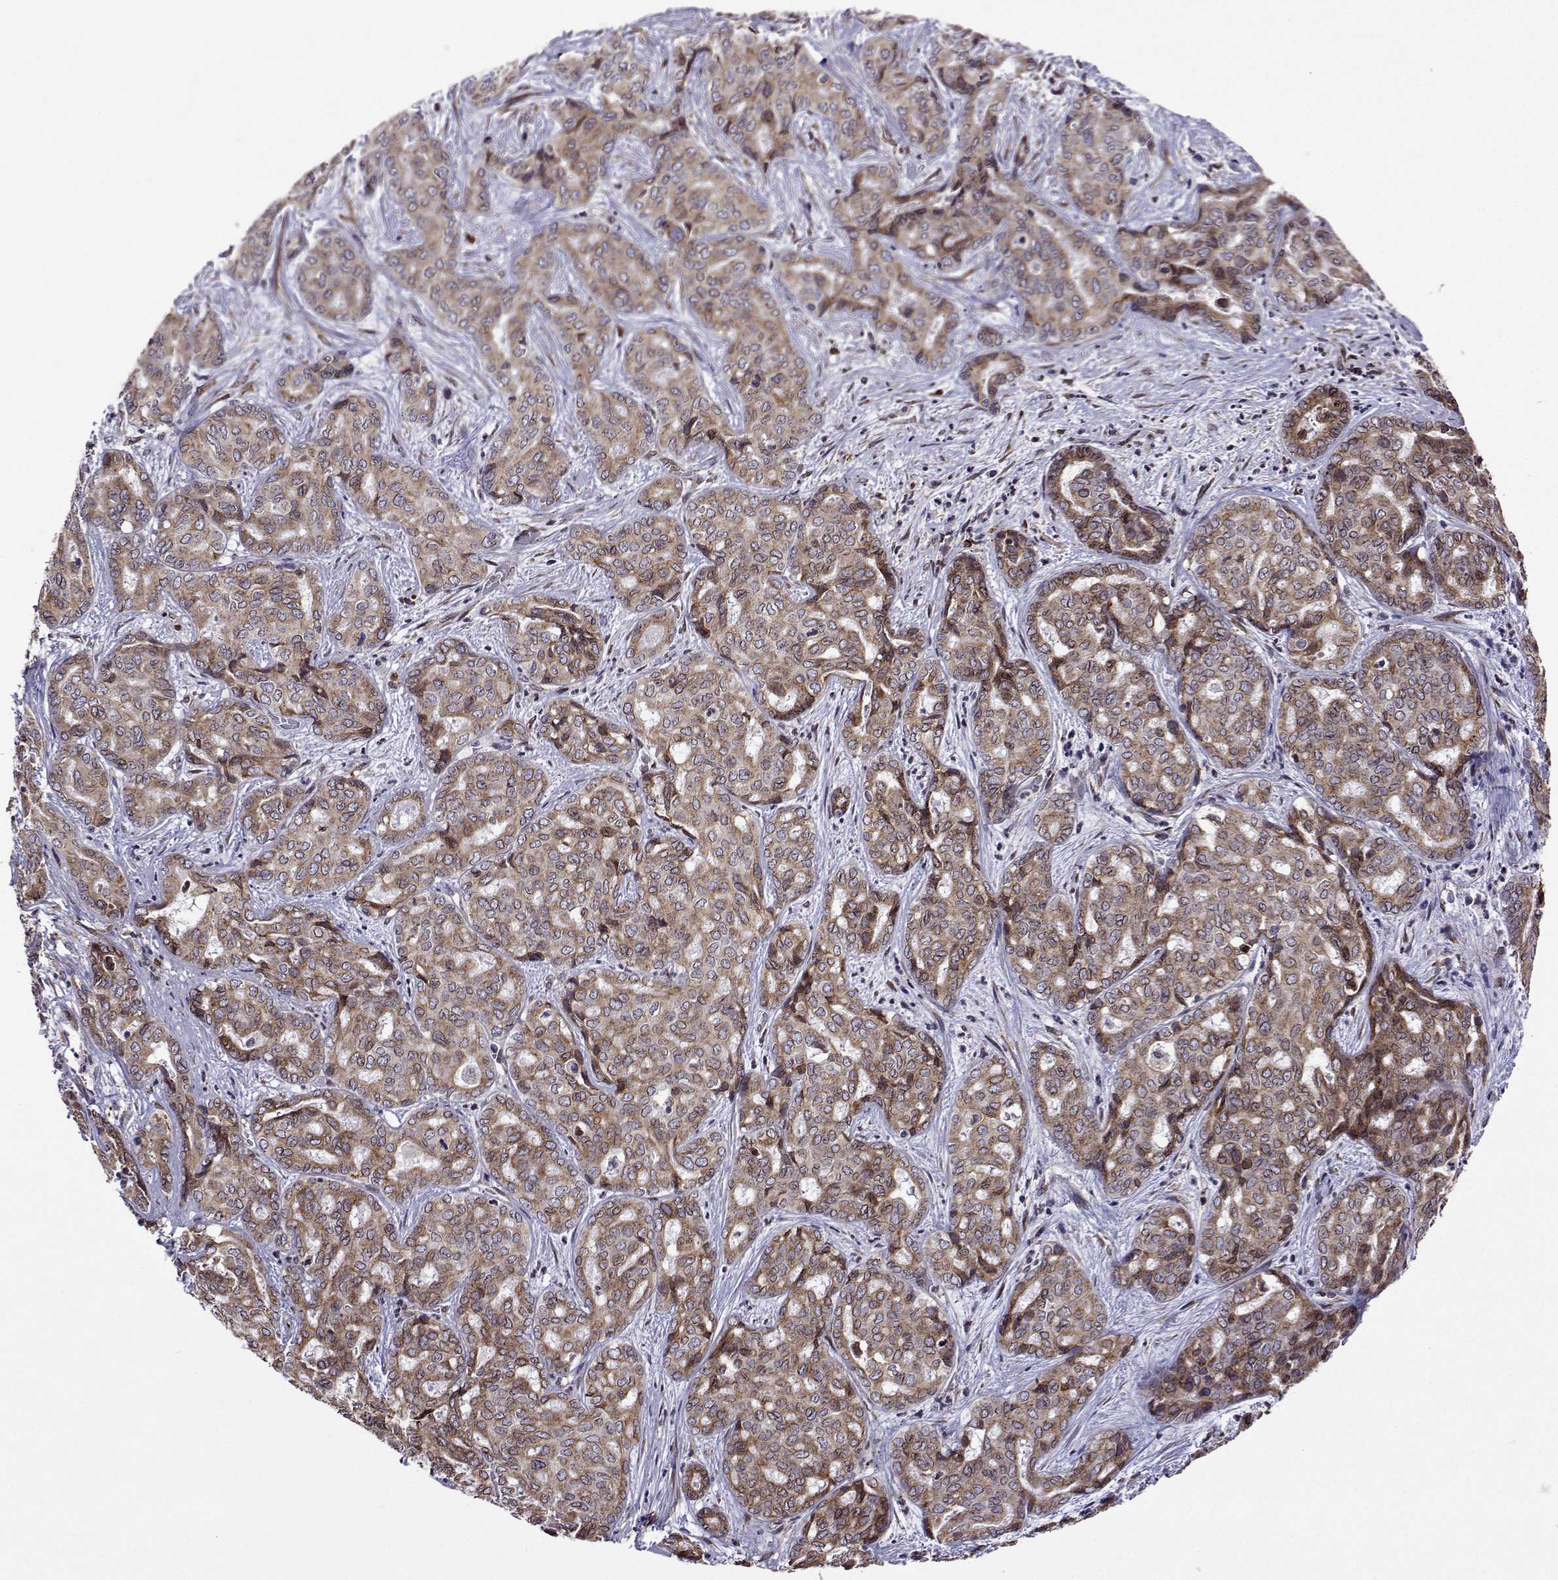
{"staining": {"intensity": "weak", "quantity": ">75%", "location": "cytoplasmic/membranous"}, "tissue": "liver cancer", "cell_type": "Tumor cells", "image_type": "cancer", "snomed": [{"axis": "morphology", "description": "Cholangiocarcinoma"}, {"axis": "topography", "description": "Liver"}], "caption": "Human liver cancer stained for a protein (brown) exhibits weak cytoplasmic/membranous positive expression in about >75% of tumor cells.", "gene": "PGRMC2", "patient": {"sex": "female", "age": 64}}